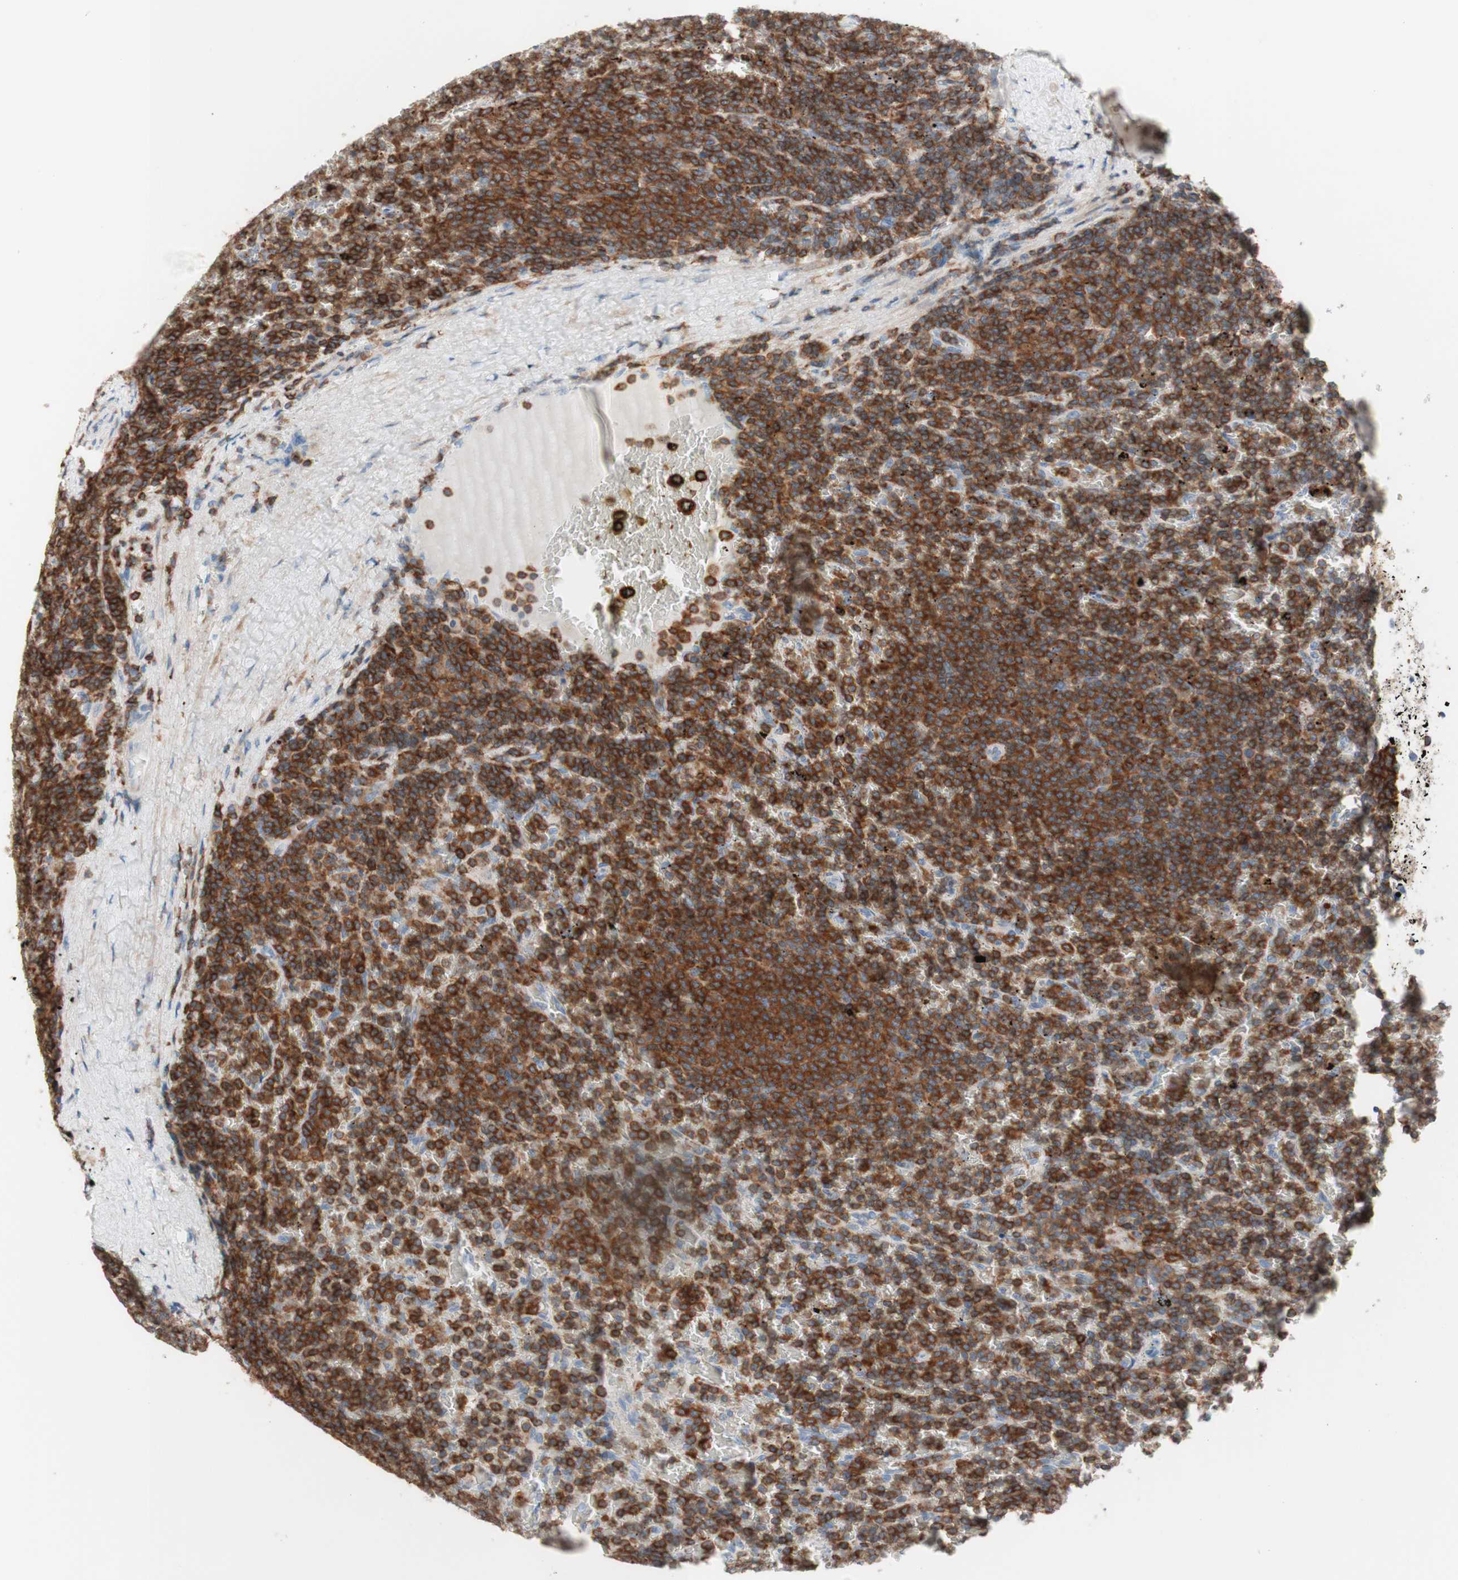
{"staining": {"intensity": "strong", "quantity": ">75%", "location": "cytoplasmic/membranous"}, "tissue": "lymphoma", "cell_type": "Tumor cells", "image_type": "cancer", "snomed": [{"axis": "morphology", "description": "Malignant lymphoma, non-Hodgkin's type, Low grade"}, {"axis": "topography", "description": "Spleen"}], "caption": "Protein expression analysis of human low-grade malignant lymphoma, non-Hodgkin's type reveals strong cytoplasmic/membranous positivity in about >75% of tumor cells.", "gene": "SPINK6", "patient": {"sex": "female", "age": 77}}